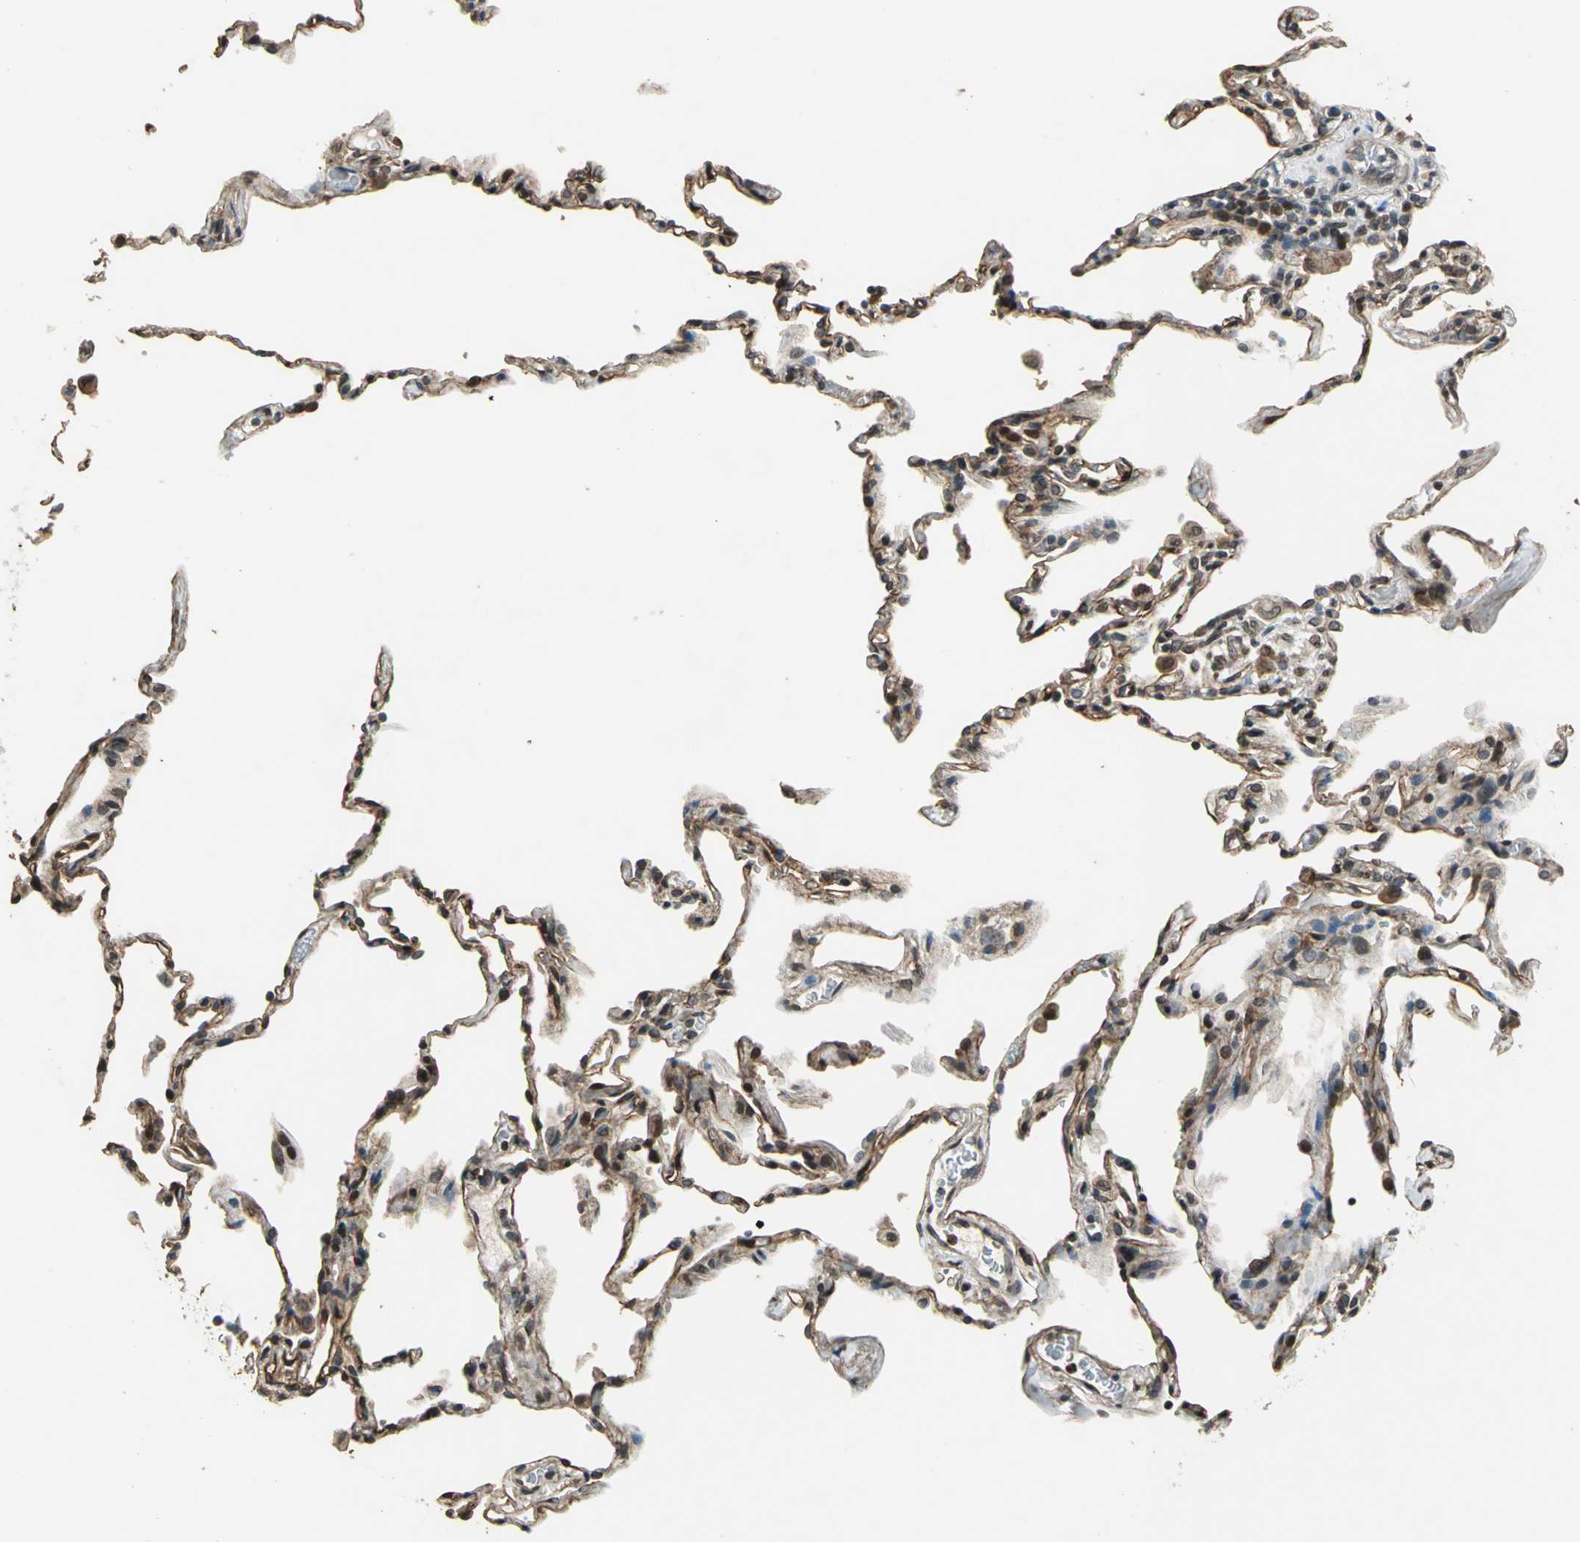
{"staining": {"intensity": "strong", "quantity": "25%-75%", "location": "nuclear"}, "tissue": "lung", "cell_type": "Alveolar cells", "image_type": "normal", "snomed": [{"axis": "morphology", "description": "Normal tissue, NOS"}, {"axis": "topography", "description": "Lung"}], "caption": "Immunohistochemical staining of unremarkable lung shows high levels of strong nuclear expression in approximately 25%-75% of alveolar cells. The protein of interest is stained brown, and the nuclei are stained in blue (DAB IHC with brightfield microscopy, high magnification).", "gene": "BRIP1", "patient": {"sex": "male", "age": 59}}